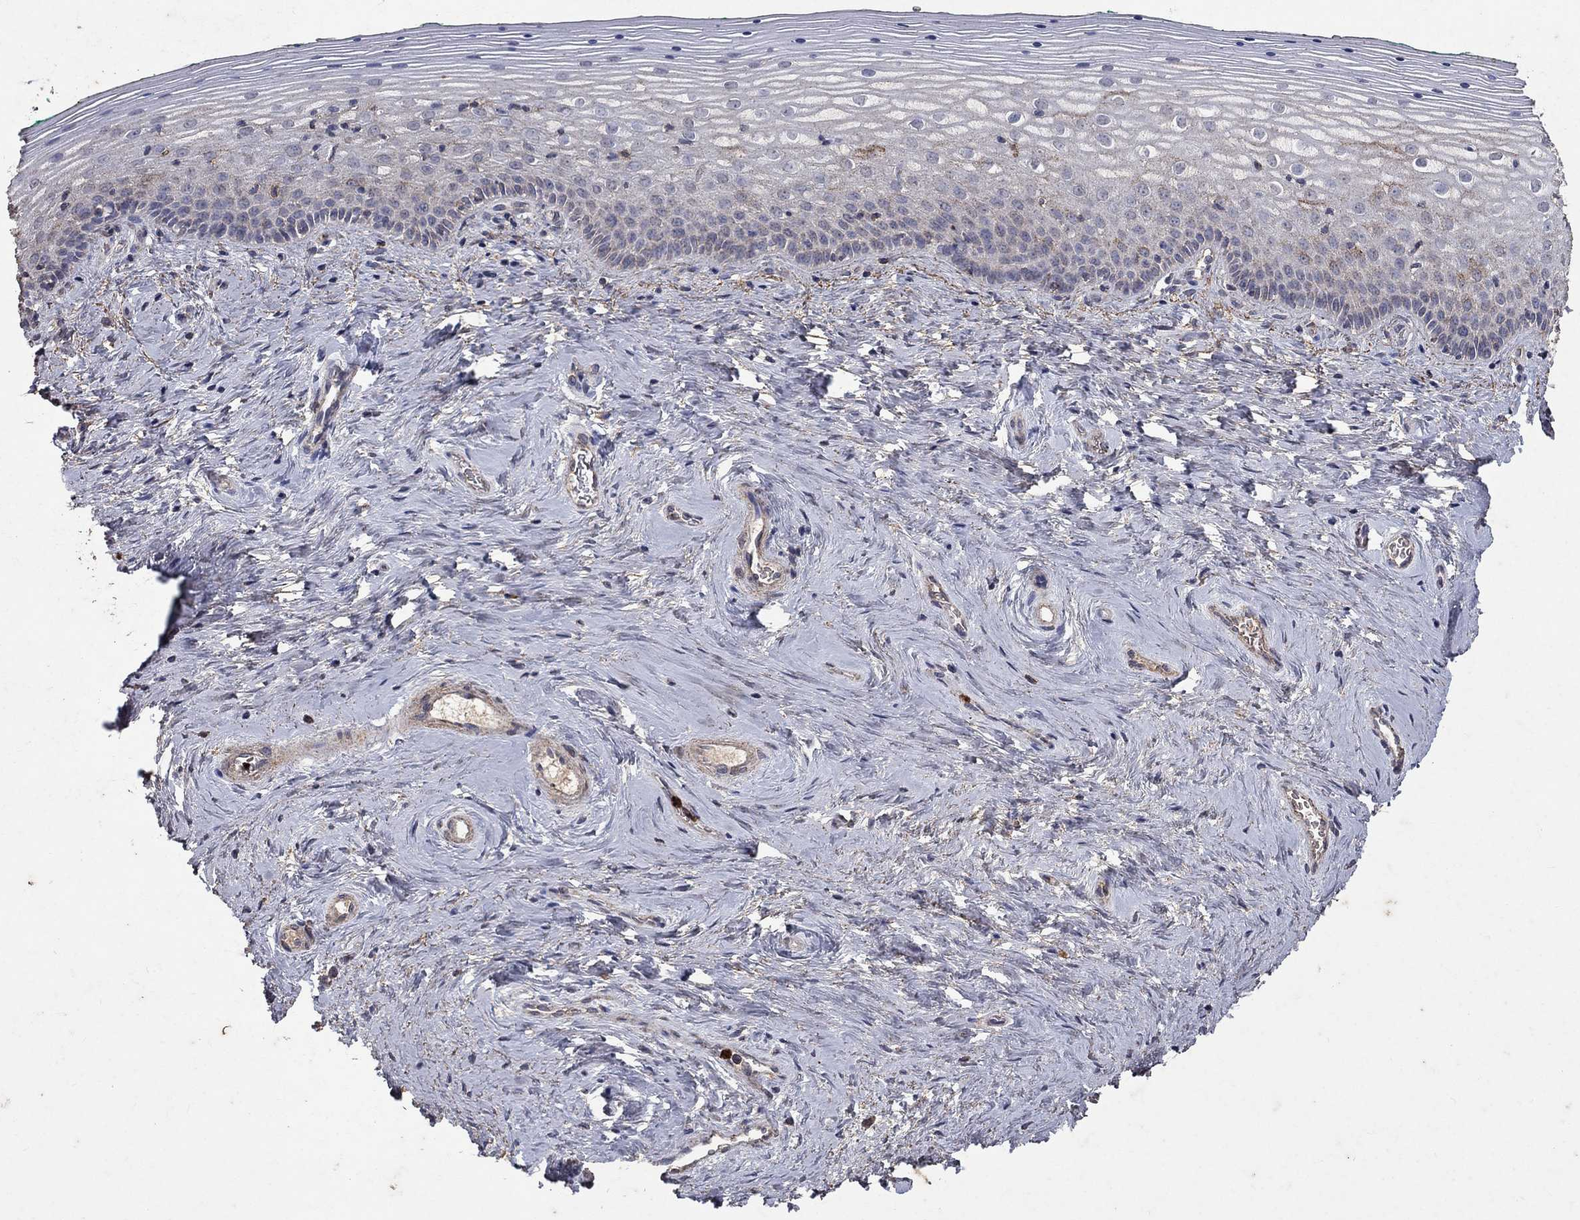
{"staining": {"intensity": "strong", "quantity": "<25%", "location": "cytoplasmic/membranous"}, "tissue": "vagina", "cell_type": "Squamous epithelial cells", "image_type": "normal", "snomed": [{"axis": "morphology", "description": "Normal tissue, NOS"}, {"axis": "topography", "description": "Vagina"}], "caption": "DAB immunohistochemical staining of benign vagina displays strong cytoplasmic/membranous protein expression in about <25% of squamous epithelial cells. Immunohistochemistry (ihc) stains the protein of interest in brown and the nuclei are stained blue.", "gene": "CD24", "patient": {"sex": "female", "age": 45}}